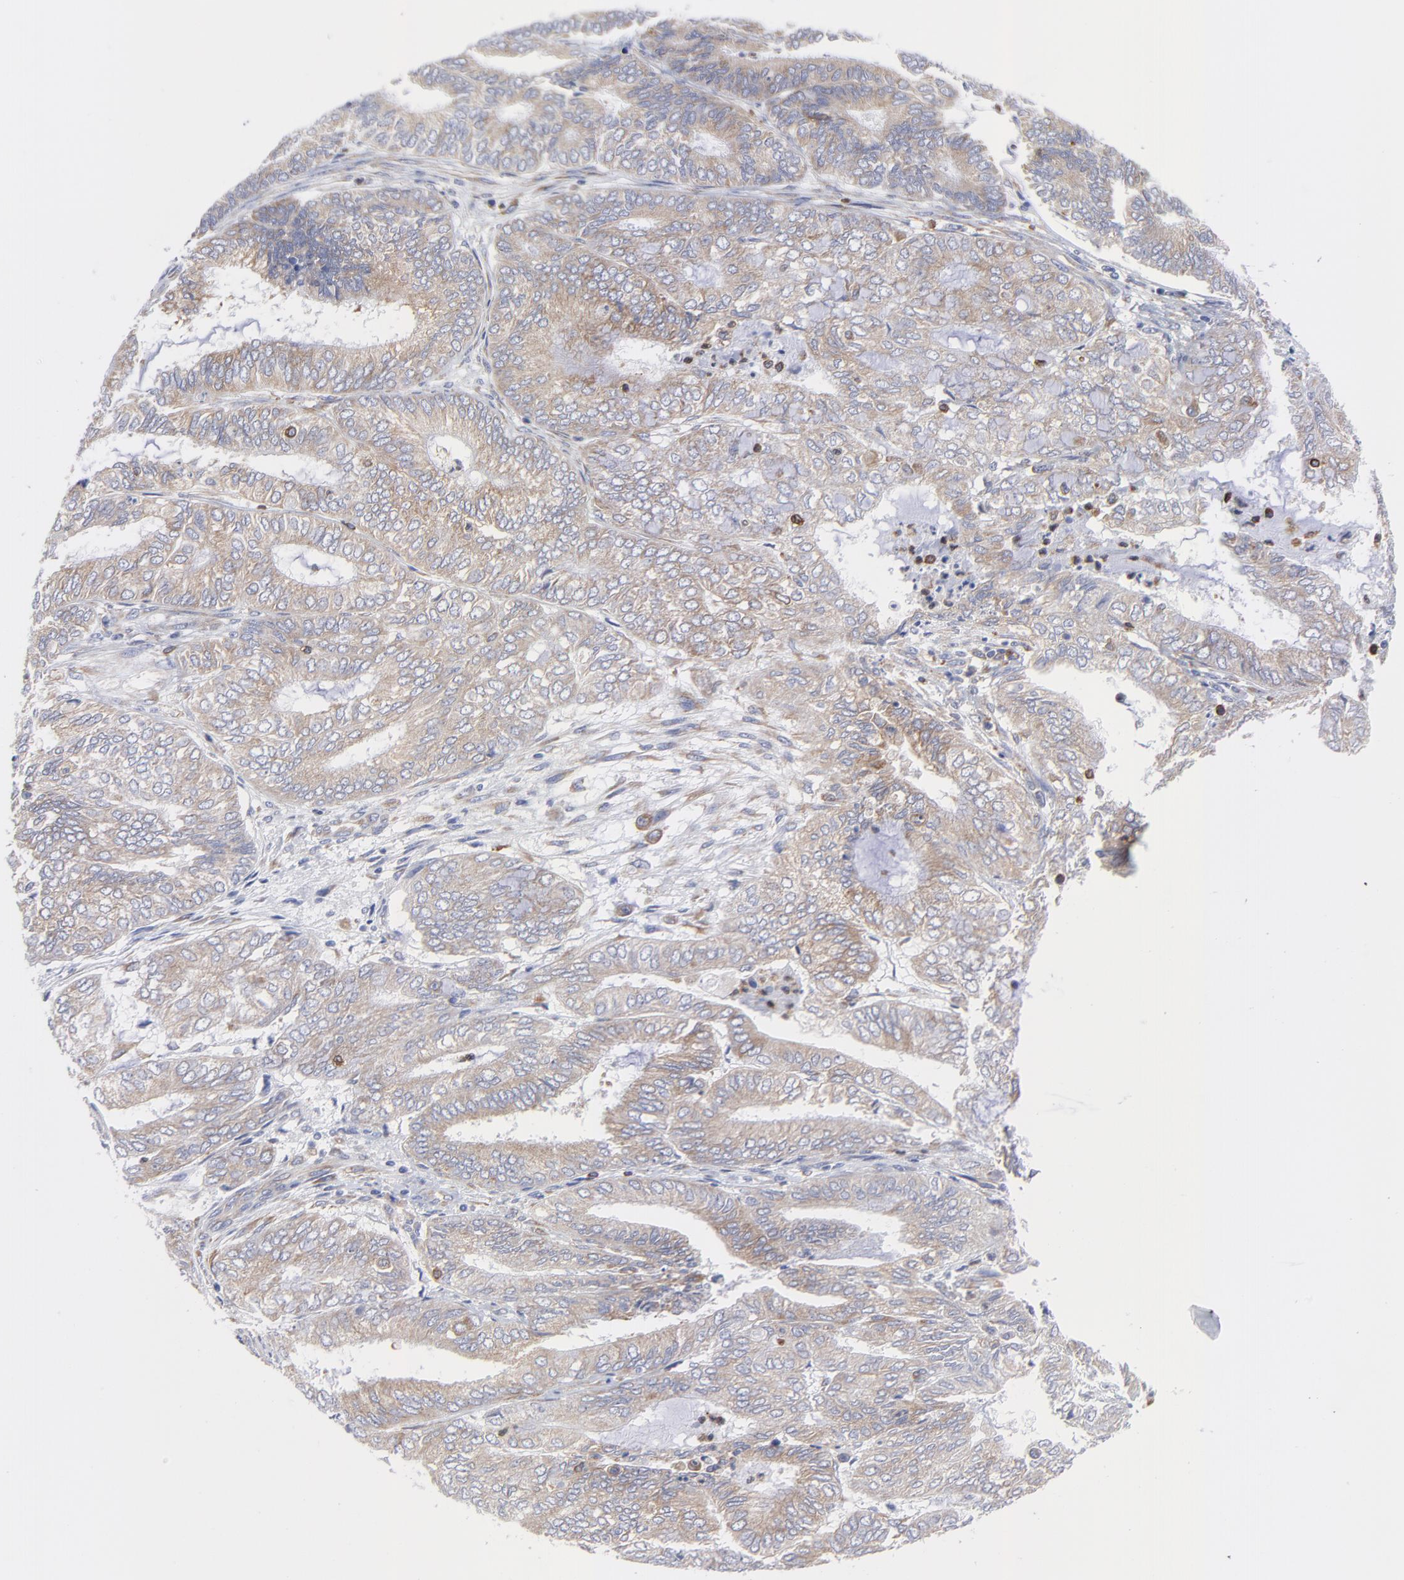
{"staining": {"intensity": "moderate", "quantity": ">75%", "location": "cytoplasmic/membranous"}, "tissue": "endometrial cancer", "cell_type": "Tumor cells", "image_type": "cancer", "snomed": [{"axis": "morphology", "description": "Adenocarcinoma, NOS"}, {"axis": "topography", "description": "Endometrium"}], "caption": "DAB immunohistochemical staining of endometrial adenocarcinoma exhibits moderate cytoplasmic/membranous protein staining in approximately >75% of tumor cells. (DAB IHC, brown staining for protein, blue staining for nuclei).", "gene": "MOSPD2", "patient": {"sex": "female", "age": 59}}